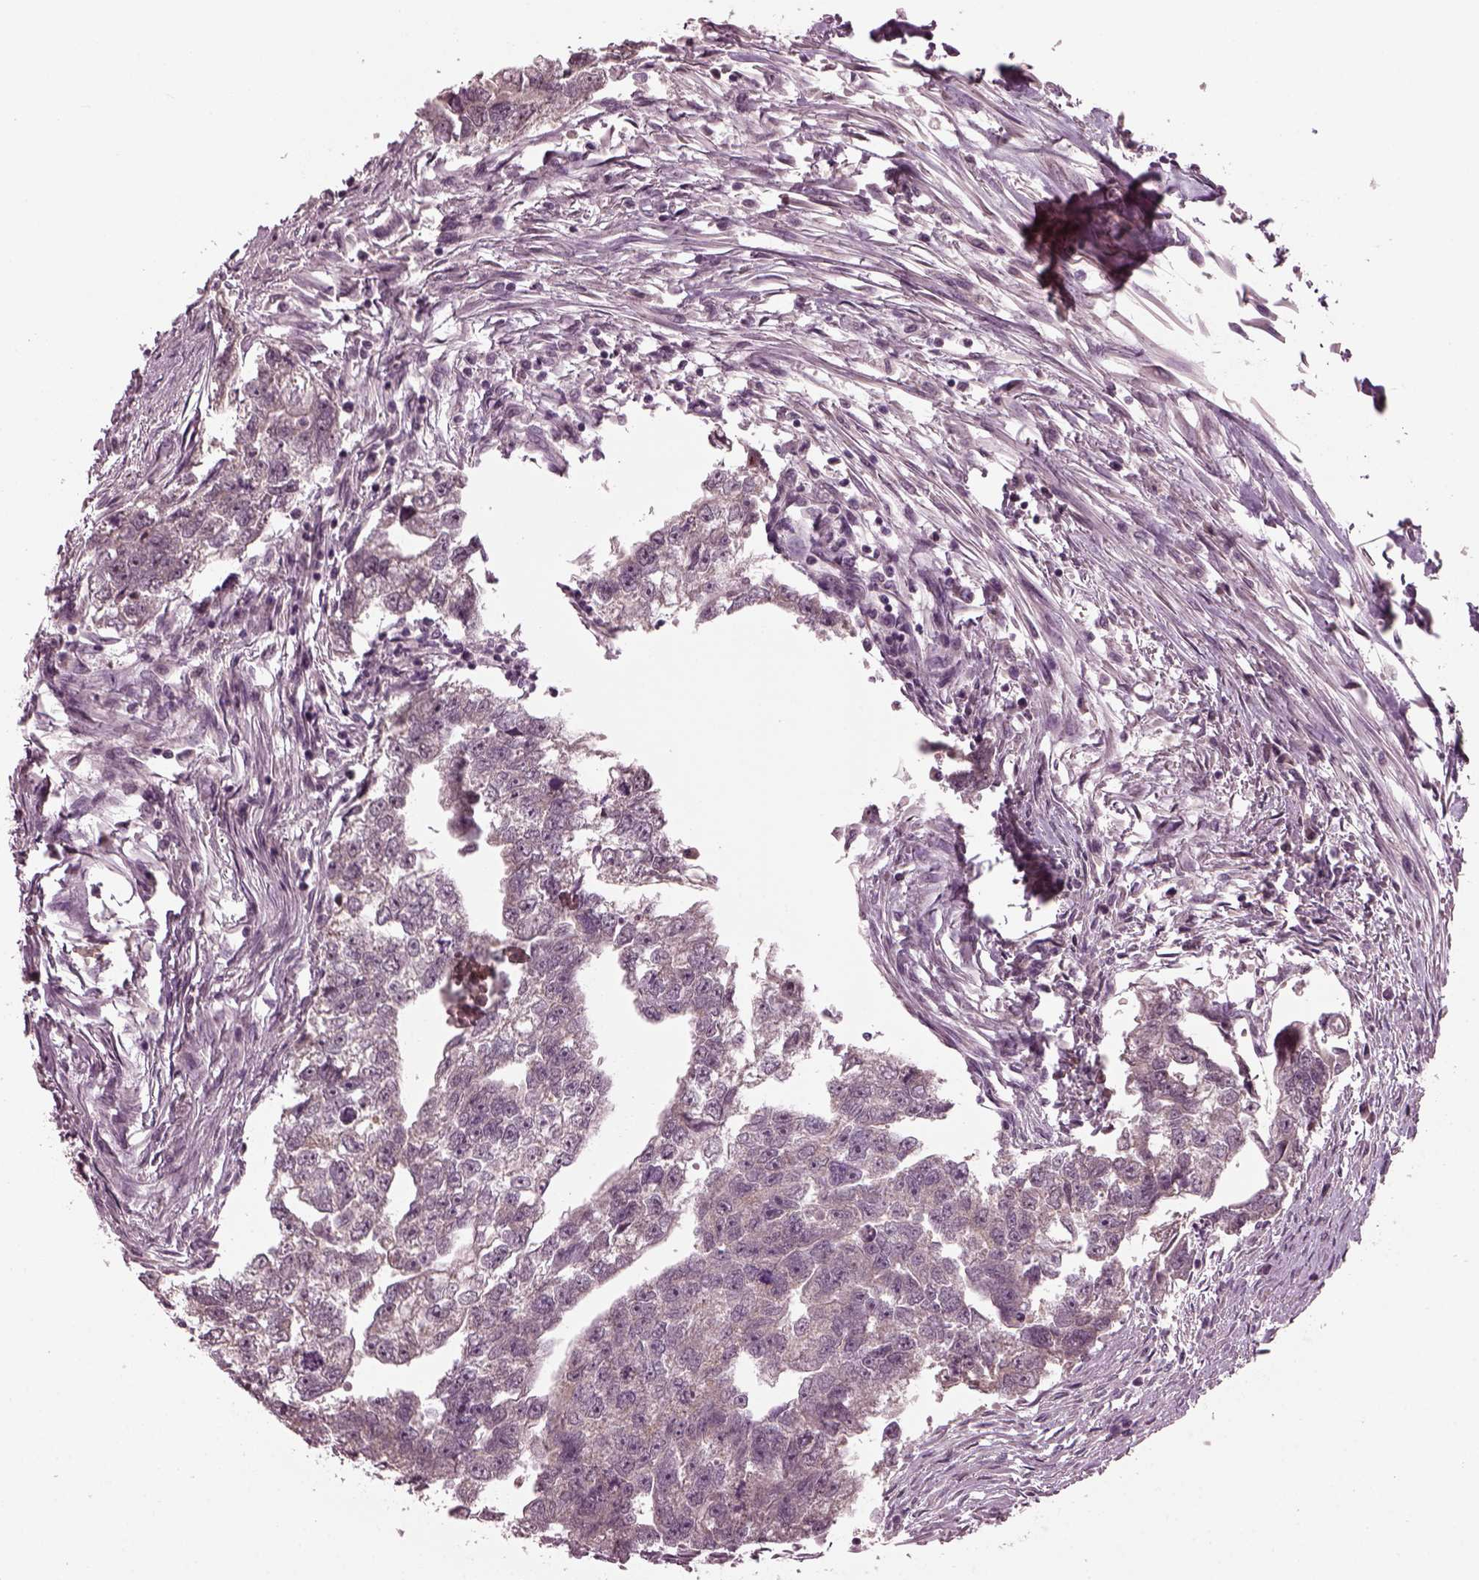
{"staining": {"intensity": "negative", "quantity": "none", "location": "none"}, "tissue": "testis cancer", "cell_type": "Tumor cells", "image_type": "cancer", "snomed": [{"axis": "morphology", "description": "Carcinoma, Embryonal, NOS"}, {"axis": "morphology", "description": "Teratoma, malignant, NOS"}, {"axis": "topography", "description": "Testis"}], "caption": "Protein analysis of testis cancer reveals no significant staining in tumor cells.", "gene": "CLCN4", "patient": {"sex": "male", "age": 44}}